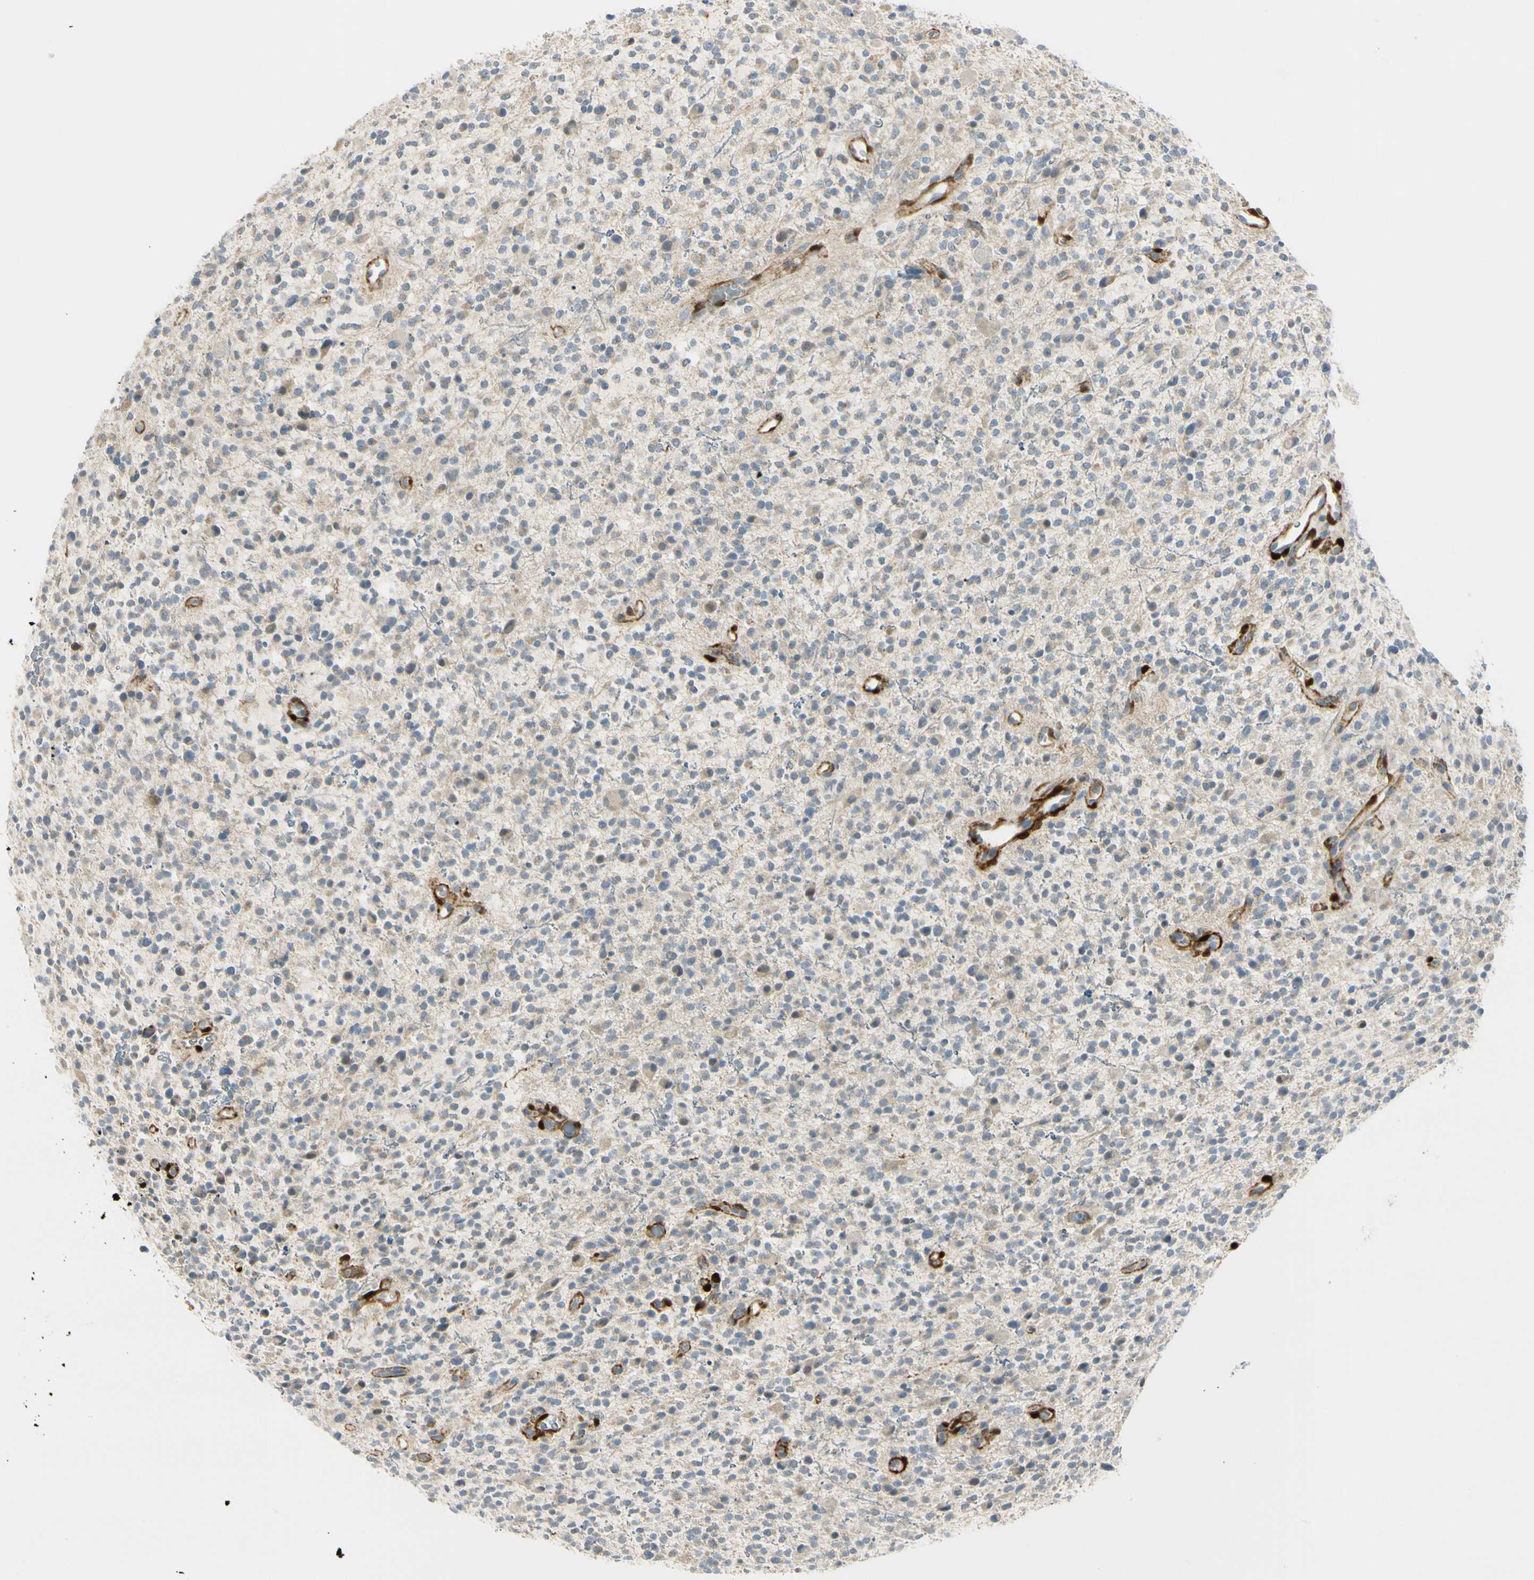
{"staining": {"intensity": "negative", "quantity": "none", "location": "none"}, "tissue": "glioma", "cell_type": "Tumor cells", "image_type": "cancer", "snomed": [{"axis": "morphology", "description": "Glioma, malignant, High grade"}, {"axis": "topography", "description": "Brain"}], "caption": "Immunohistochemistry (IHC) of human glioma demonstrates no staining in tumor cells. (DAB IHC visualized using brightfield microscopy, high magnification).", "gene": "FHL2", "patient": {"sex": "male", "age": 48}}